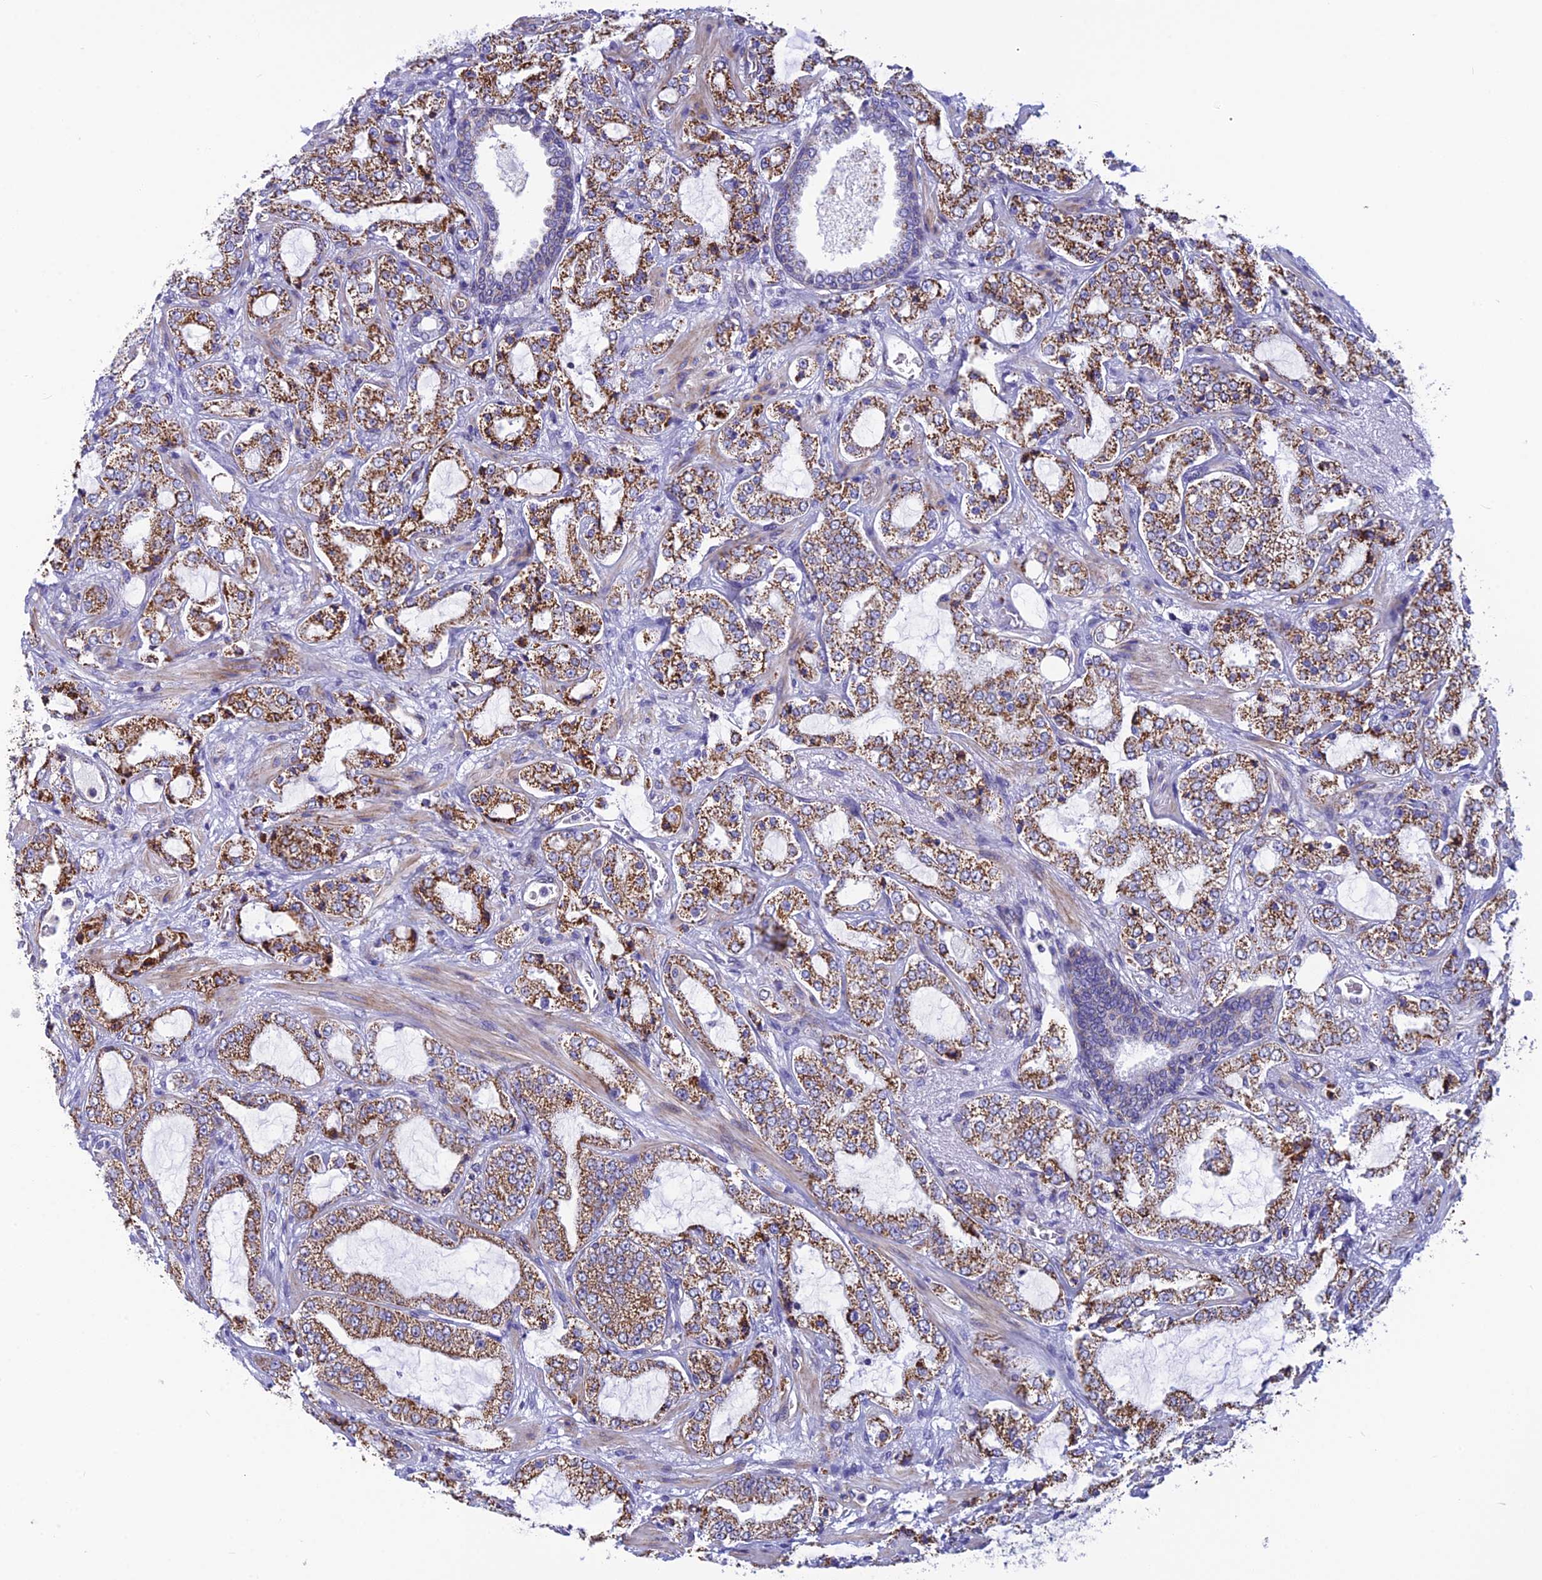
{"staining": {"intensity": "moderate", "quantity": ">75%", "location": "cytoplasmic/membranous"}, "tissue": "prostate cancer", "cell_type": "Tumor cells", "image_type": "cancer", "snomed": [{"axis": "morphology", "description": "Adenocarcinoma, High grade"}, {"axis": "topography", "description": "Prostate"}], "caption": "Moderate cytoplasmic/membranous staining for a protein is seen in approximately >75% of tumor cells of prostate adenocarcinoma (high-grade) using immunohistochemistry (IHC).", "gene": "POMGNT1", "patient": {"sex": "male", "age": 64}}